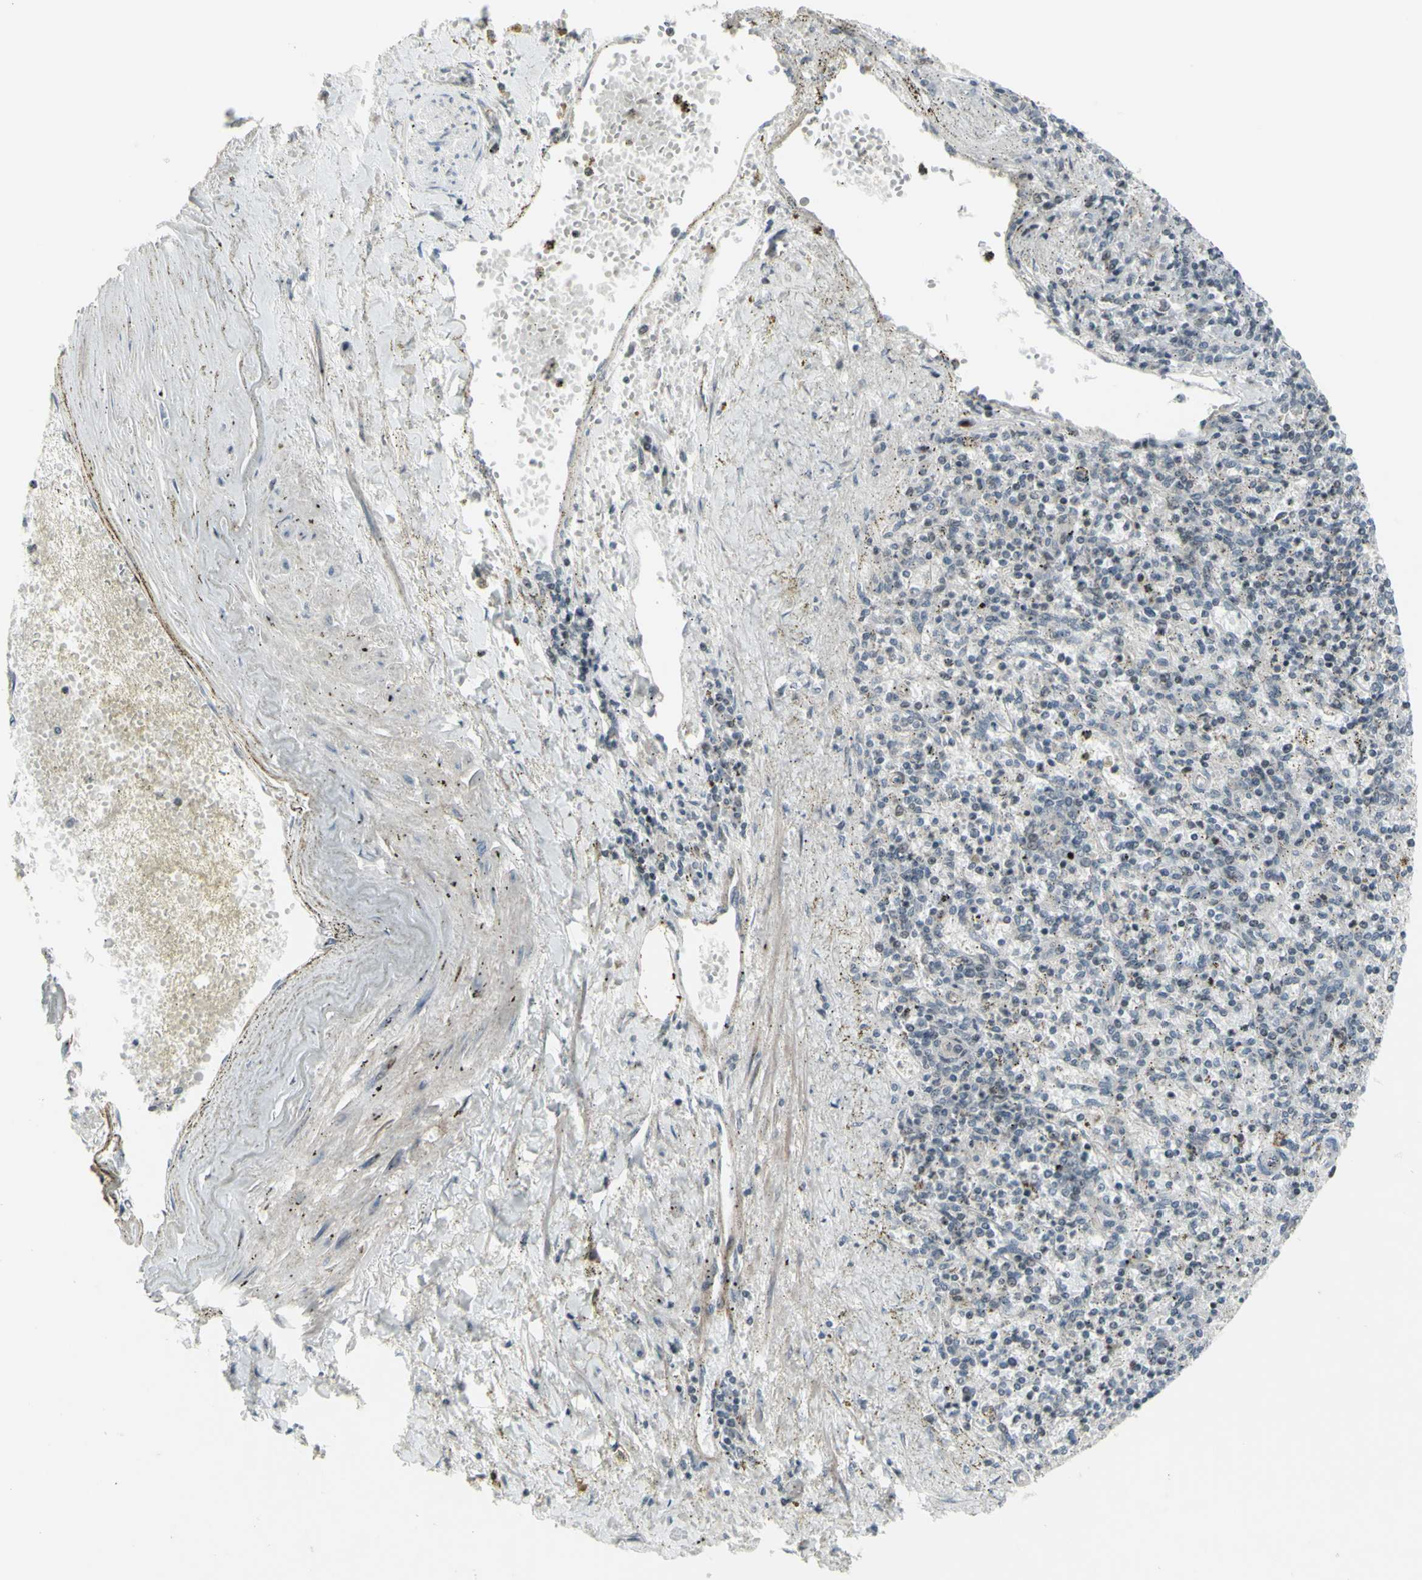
{"staining": {"intensity": "moderate", "quantity": "<25%", "location": "nuclear"}, "tissue": "spleen", "cell_type": "Cells in red pulp", "image_type": "normal", "snomed": [{"axis": "morphology", "description": "Normal tissue, NOS"}, {"axis": "topography", "description": "Spleen"}], "caption": "IHC (DAB (3,3'-diaminobenzidine)) staining of benign human spleen displays moderate nuclear protein expression in approximately <25% of cells in red pulp.", "gene": "SUPT6H", "patient": {"sex": "male", "age": 72}}